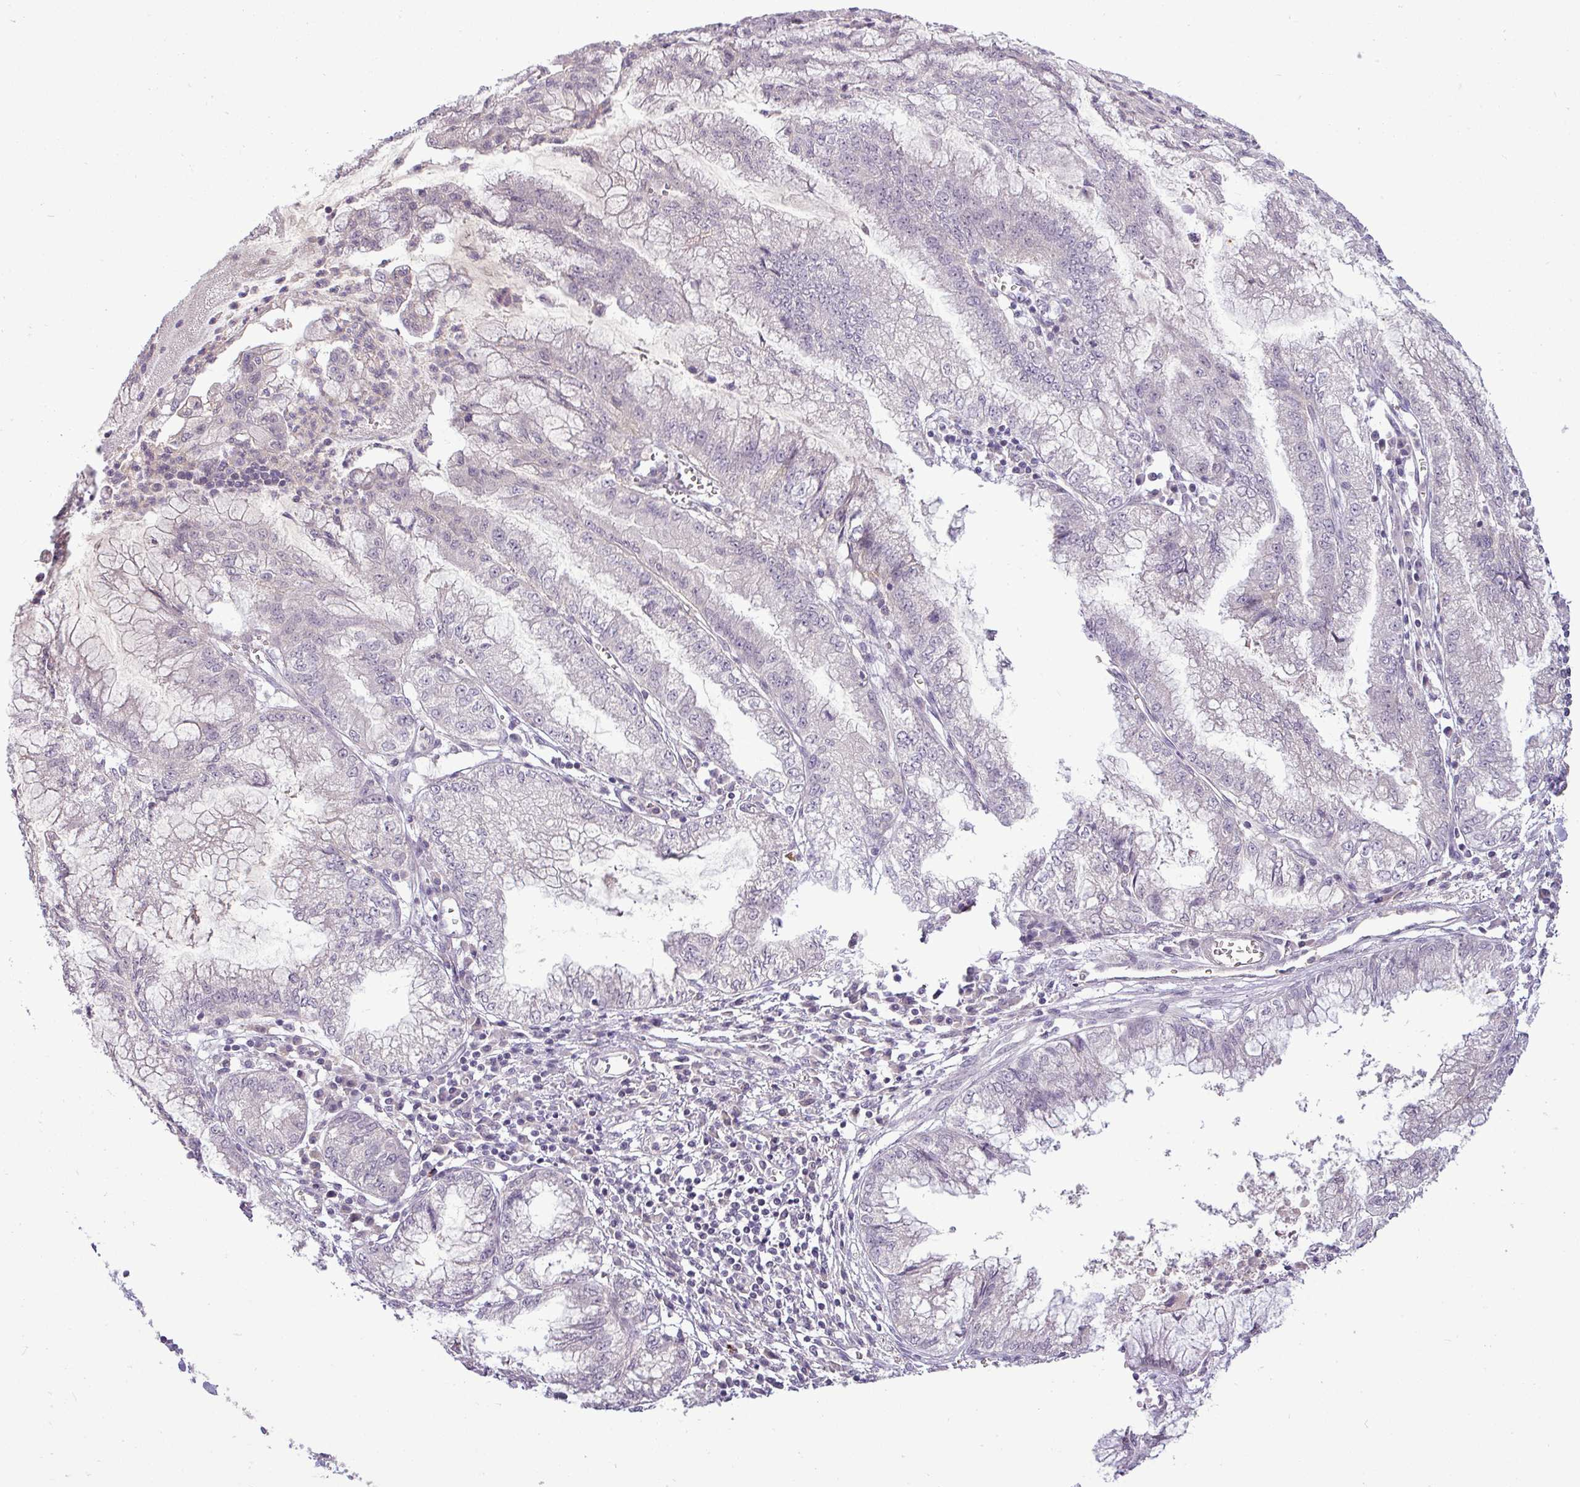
{"staining": {"intensity": "negative", "quantity": "none", "location": "none"}, "tissue": "pancreatic cancer", "cell_type": "Tumor cells", "image_type": "cancer", "snomed": [{"axis": "morphology", "description": "Adenocarcinoma, NOS"}, {"axis": "topography", "description": "Pancreas"}], "caption": "Image shows no significant protein positivity in tumor cells of adenocarcinoma (pancreatic).", "gene": "APOM", "patient": {"sex": "male", "age": 73}}